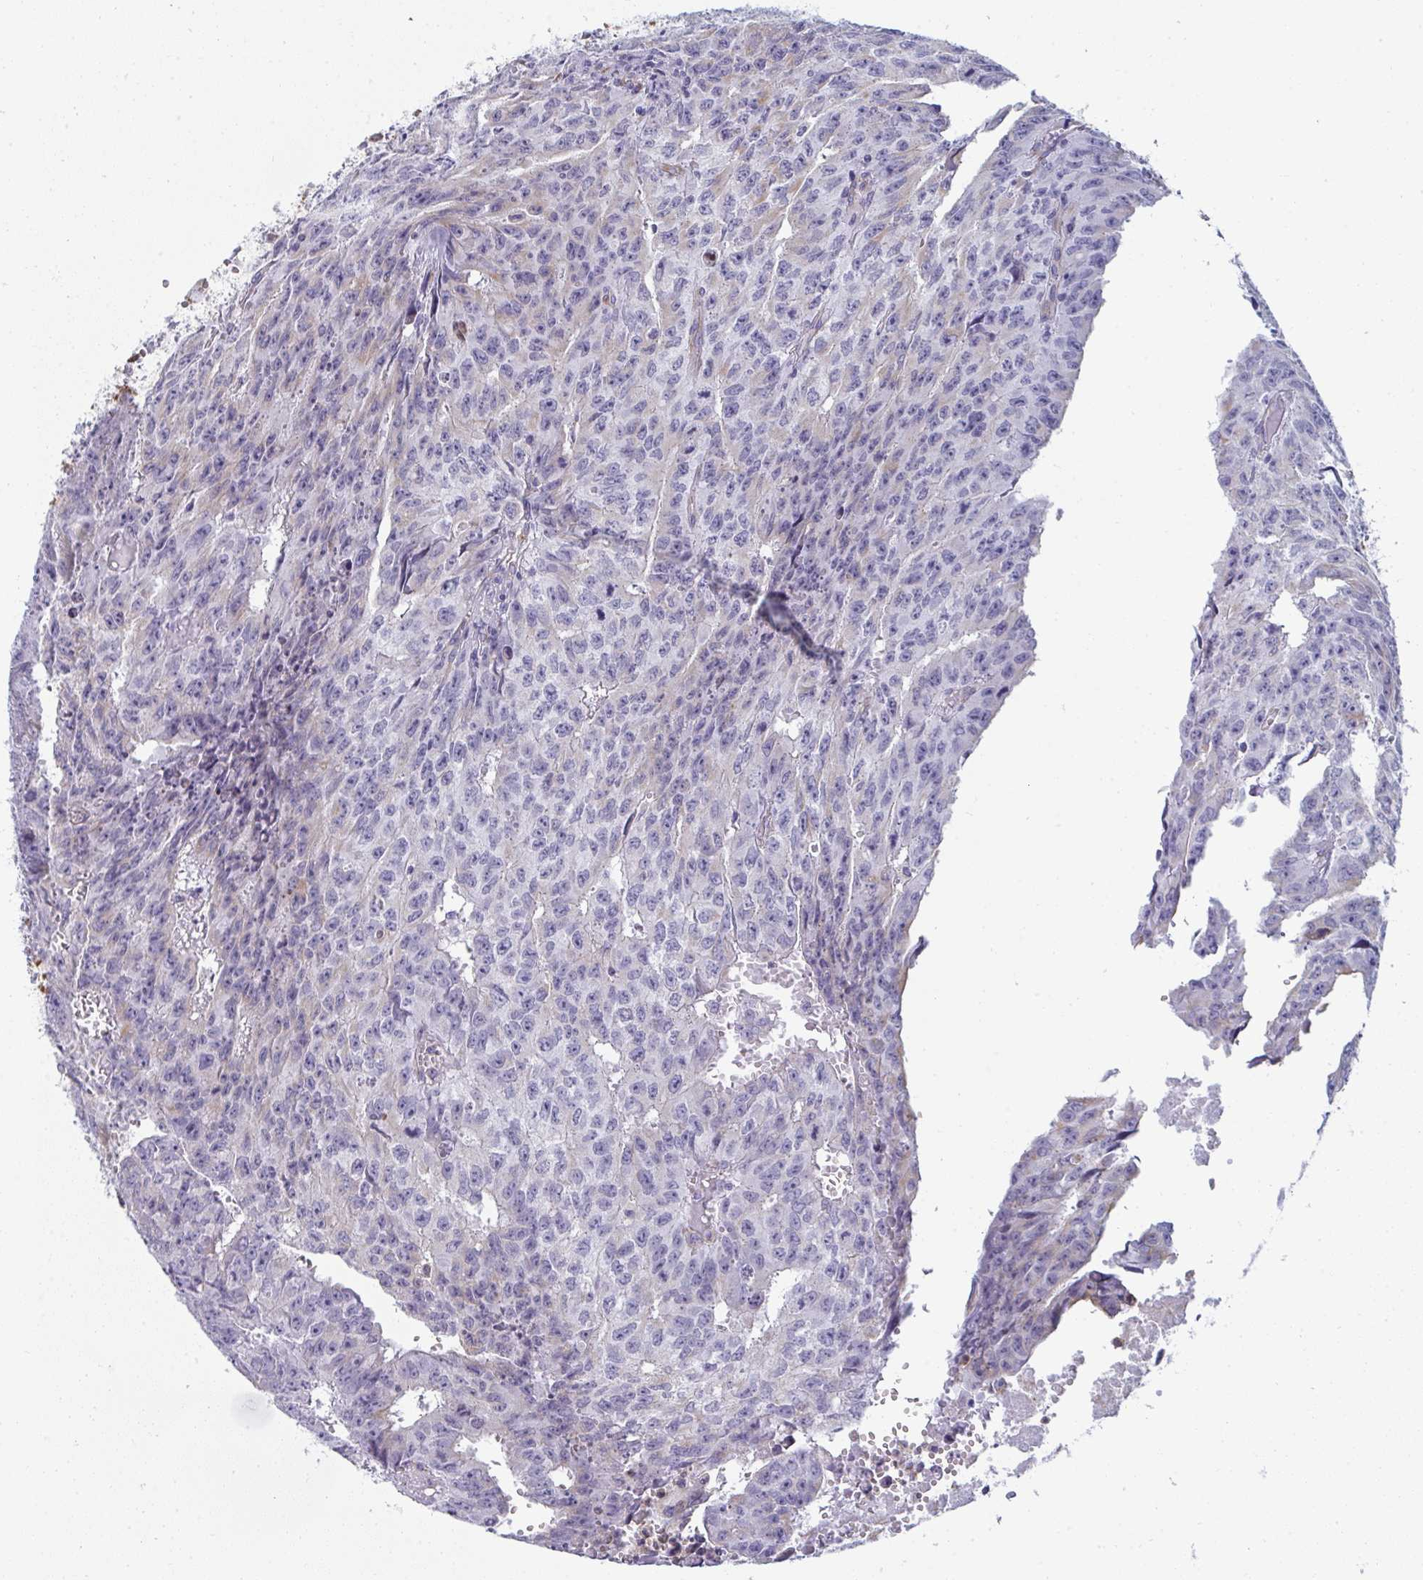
{"staining": {"intensity": "weak", "quantity": "<25%", "location": "cytoplasmic/membranous"}, "tissue": "testis cancer", "cell_type": "Tumor cells", "image_type": "cancer", "snomed": [{"axis": "morphology", "description": "Carcinoma, Embryonal, NOS"}, {"axis": "morphology", "description": "Teratoma, malignant, NOS"}, {"axis": "topography", "description": "Testis"}], "caption": "The image exhibits no staining of tumor cells in testis cancer.", "gene": "SHROOM1", "patient": {"sex": "male", "age": 24}}